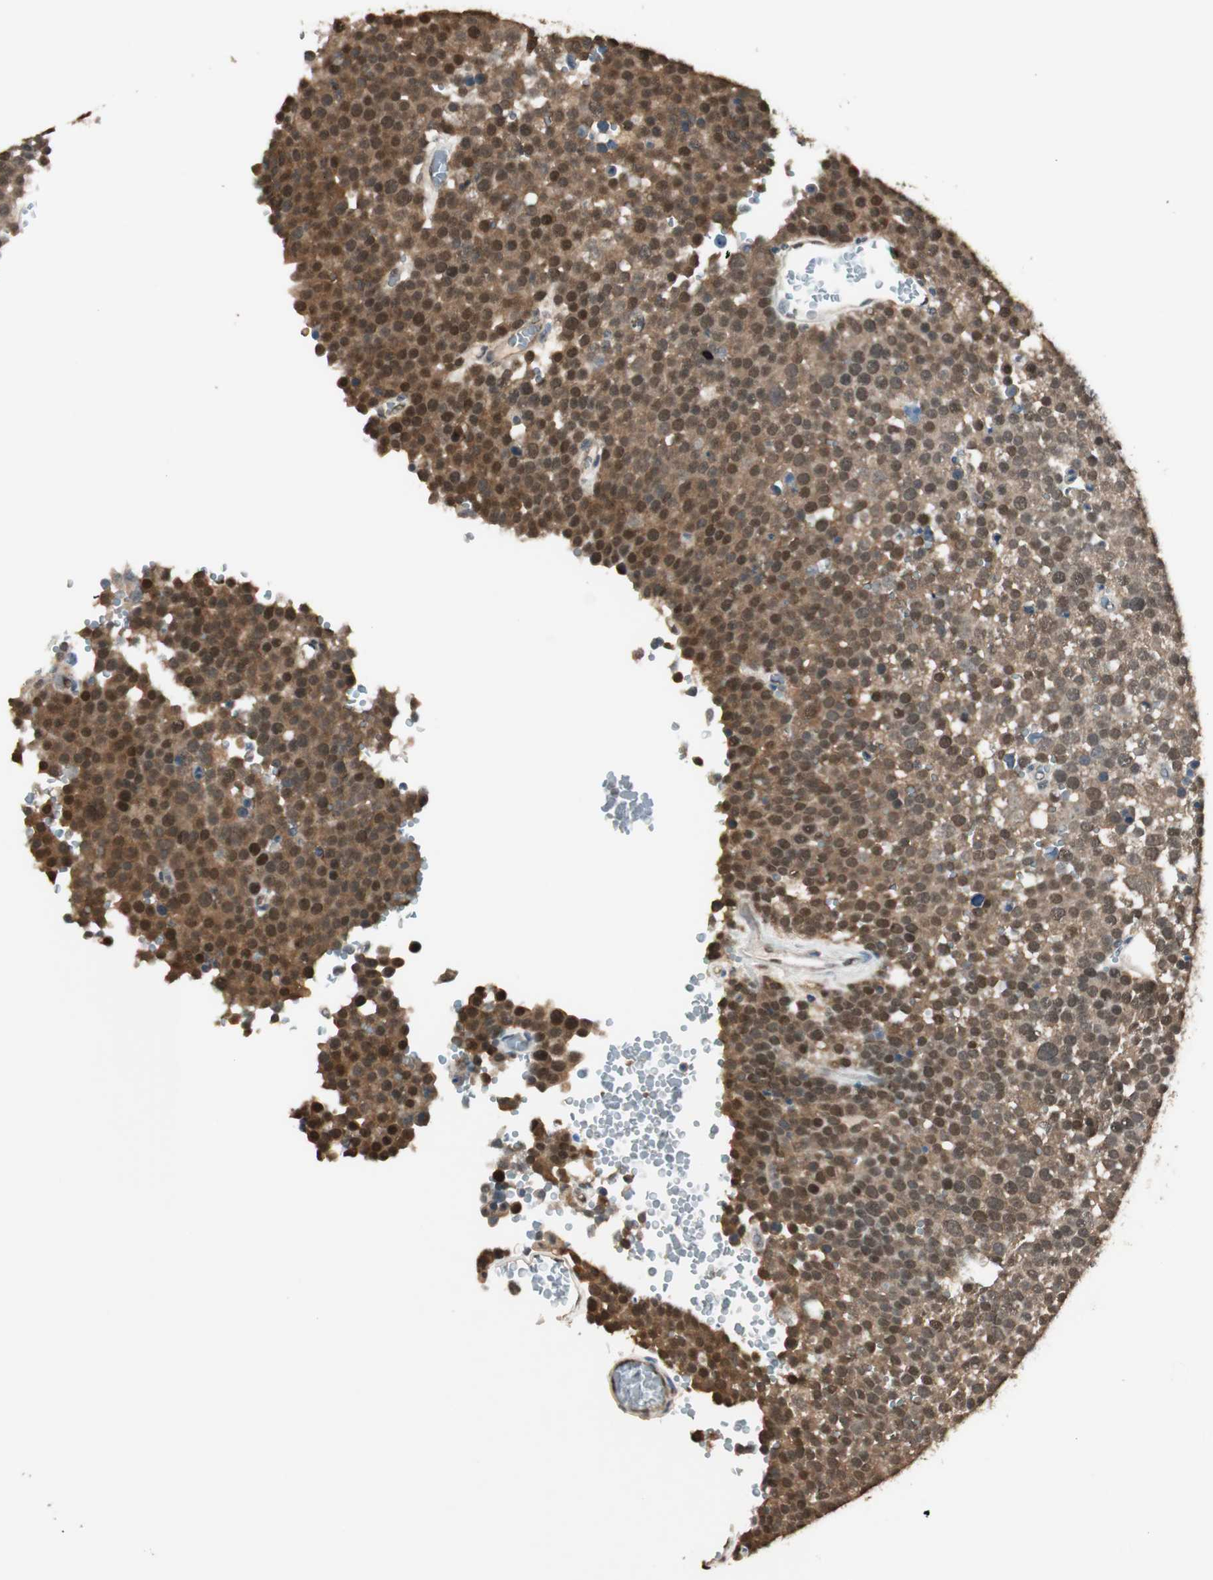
{"staining": {"intensity": "moderate", "quantity": ">75%", "location": "cytoplasmic/membranous,nuclear"}, "tissue": "testis cancer", "cell_type": "Tumor cells", "image_type": "cancer", "snomed": [{"axis": "morphology", "description": "Seminoma, NOS"}, {"axis": "topography", "description": "Testis"}], "caption": "Testis seminoma was stained to show a protein in brown. There is medium levels of moderate cytoplasmic/membranous and nuclear positivity in approximately >75% of tumor cells. The staining is performed using DAB (3,3'-diaminobenzidine) brown chromogen to label protein expression. The nuclei are counter-stained blue using hematoxylin.", "gene": "USP5", "patient": {"sex": "male", "age": 71}}